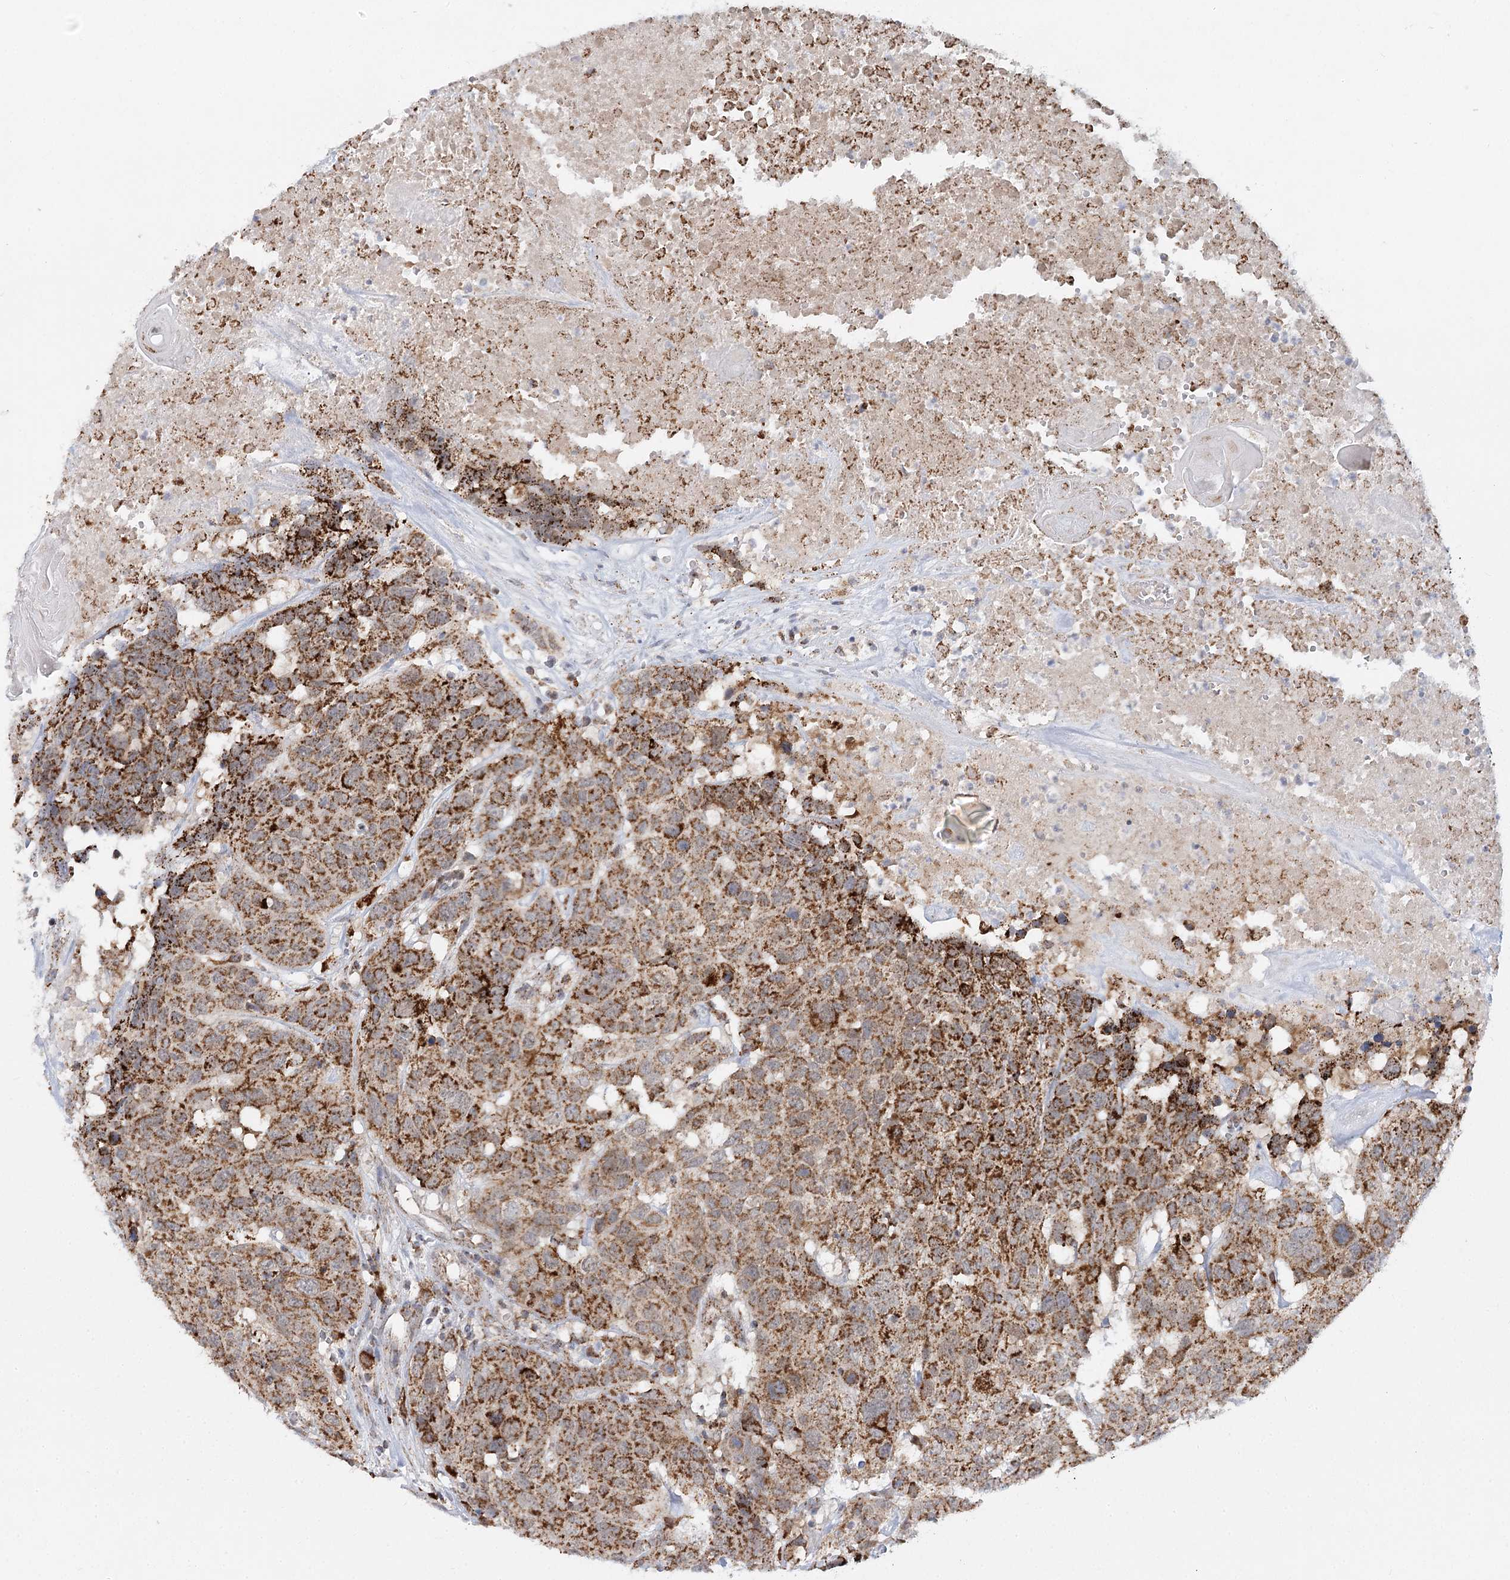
{"staining": {"intensity": "strong", "quantity": ">75%", "location": "cytoplasmic/membranous"}, "tissue": "head and neck cancer", "cell_type": "Tumor cells", "image_type": "cancer", "snomed": [{"axis": "morphology", "description": "Squamous cell carcinoma, NOS"}, {"axis": "topography", "description": "Head-Neck"}], "caption": "Approximately >75% of tumor cells in human head and neck cancer (squamous cell carcinoma) demonstrate strong cytoplasmic/membranous protein expression as visualized by brown immunohistochemical staining.", "gene": "TAS1R1", "patient": {"sex": "male", "age": 66}}